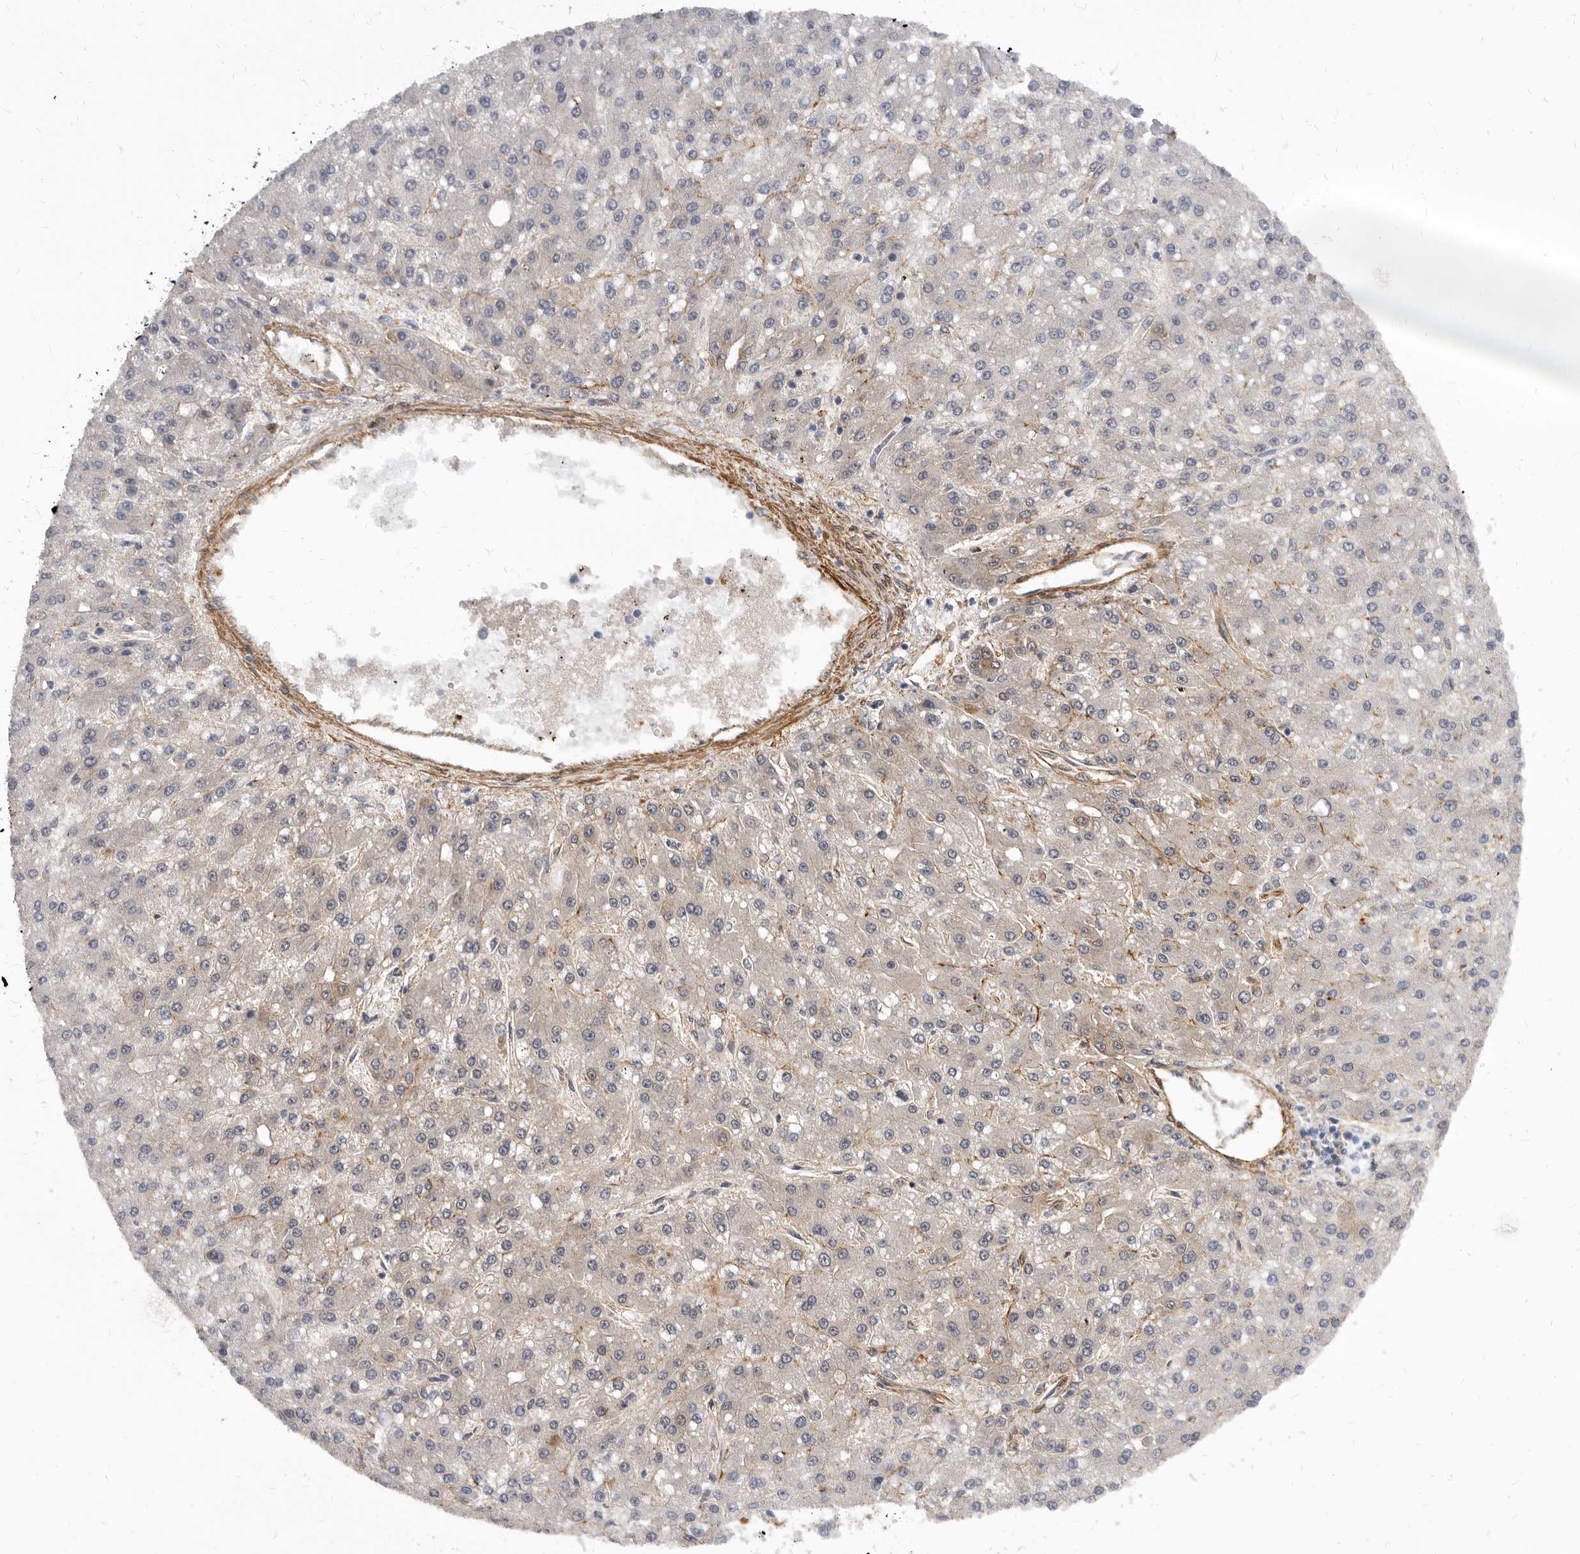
{"staining": {"intensity": "weak", "quantity": "<25%", "location": "cytoplasmic/membranous"}, "tissue": "liver cancer", "cell_type": "Tumor cells", "image_type": "cancer", "snomed": [{"axis": "morphology", "description": "Carcinoma, Hepatocellular, NOS"}, {"axis": "topography", "description": "Liver"}], "caption": "A high-resolution micrograph shows immunohistochemistry staining of hepatocellular carcinoma (liver), which reveals no significant positivity in tumor cells.", "gene": "ENAH", "patient": {"sex": "male", "age": 67}}